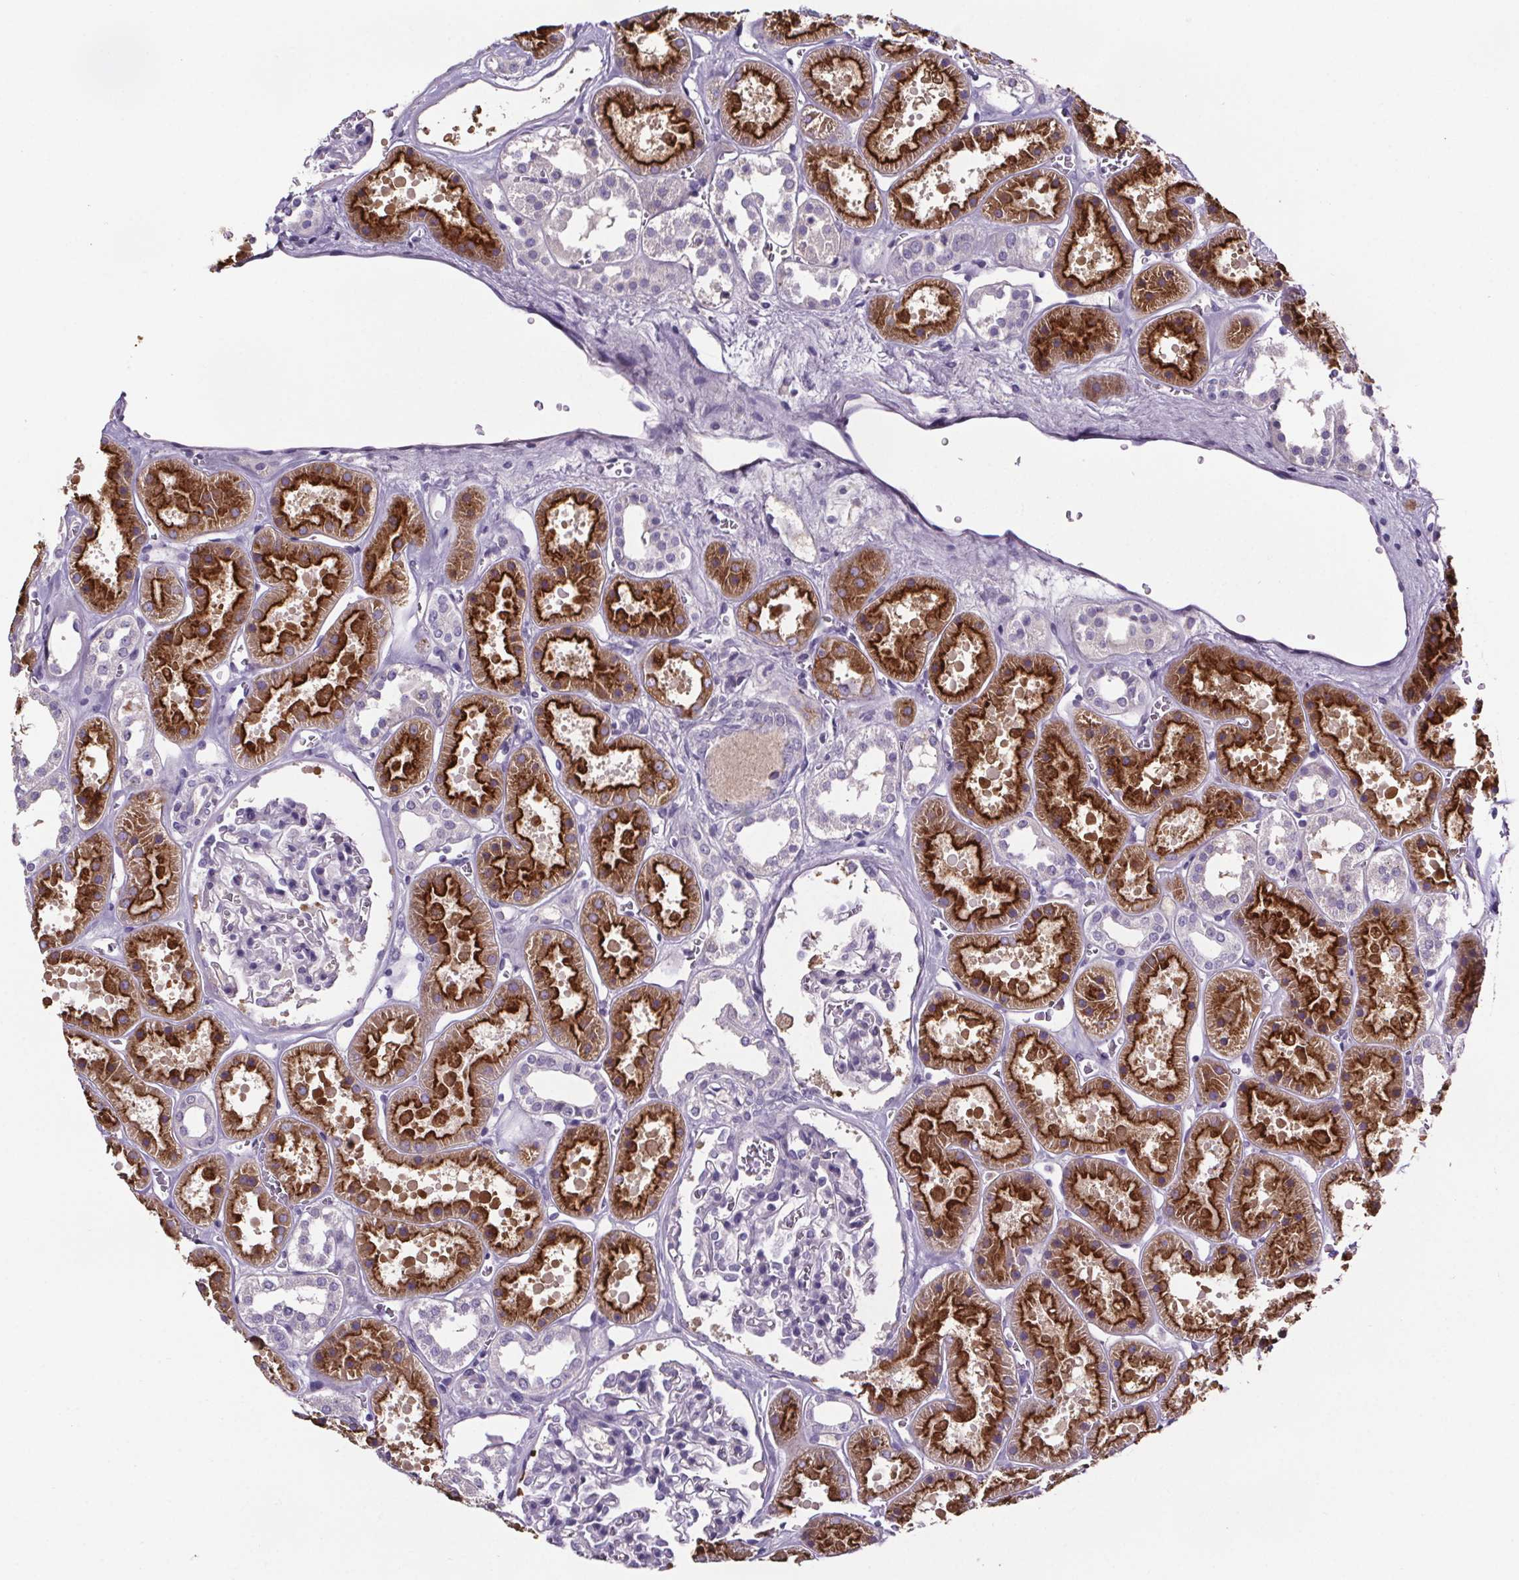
{"staining": {"intensity": "negative", "quantity": "none", "location": "none"}, "tissue": "kidney", "cell_type": "Cells in glomeruli", "image_type": "normal", "snomed": [{"axis": "morphology", "description": "Normal tissue, NOS"}, {"axis": "topography", "description": "Kidney"}], "caption": "Immunohistochemistry (IHC) micrograph of benign kidney: human kidney stained with DAB exhibits no significant protein expression in cells in glomeruli. Brightfield microscopy of immunohistochemistry (IHC) stained with DAB (3,3'-diaminobenzidine) (brown) and hematoxylin (blue), captured at high magnification.", "gene": "CUBN", "patient": {"sex": "female", "age": 41}}